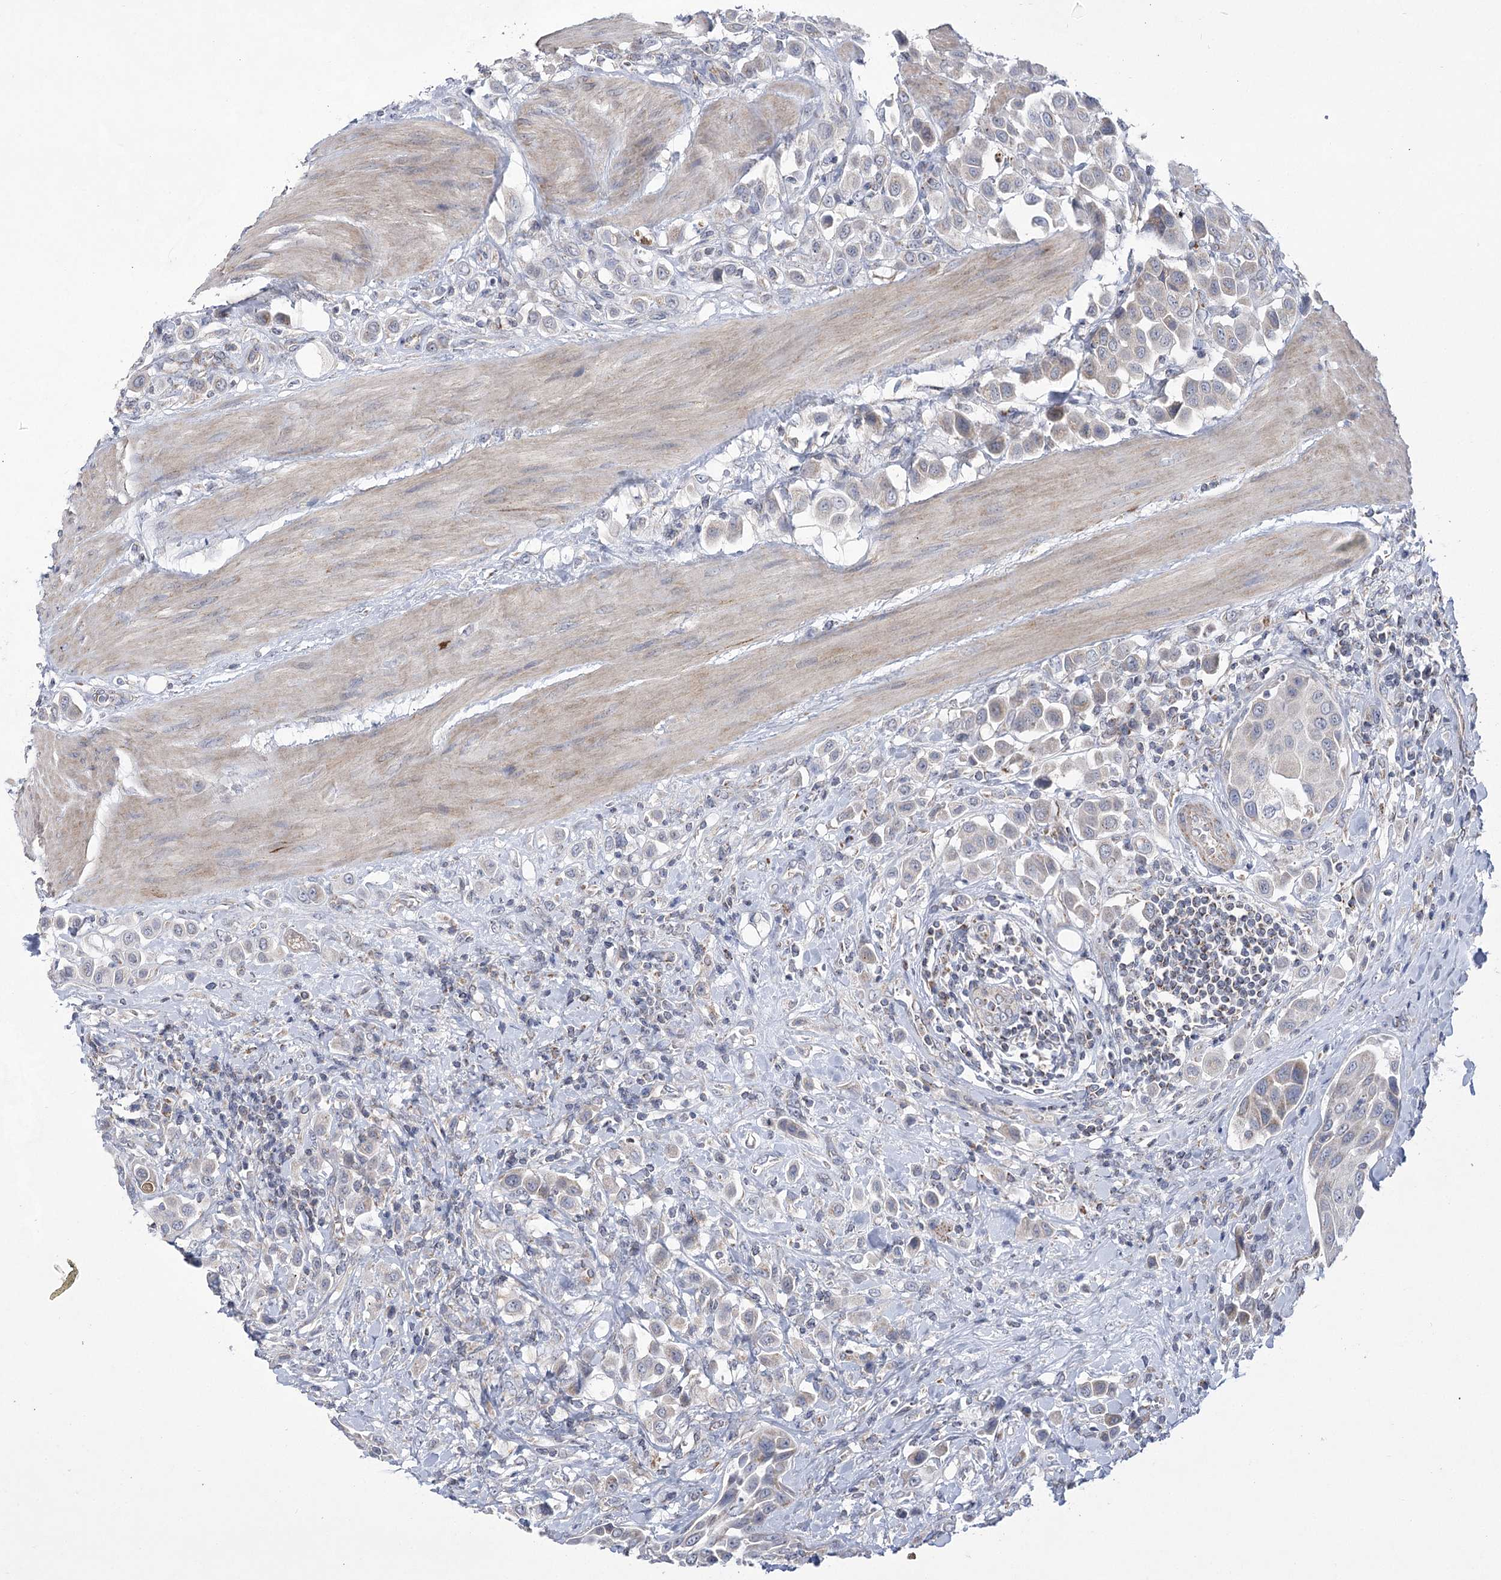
{"staining": {"intensity": "weak", "quantity": "<25%", "location": "cytoplasmic/membranous"}, "tissue": "urothelial cancer", "cell_type": "Tumor cells", "image_type": "cancer", "snomed": [{"axis": "morphology", "description": "Urothelial carcinoma, High grade"}, {"axis": "topography", "description": "Urinary bladder"}], "caption": "This is an IHC photomicrograph of human urothelial carcinoma (high-grade). There is no positivity in tumor cells.", "gene": "PDHB", "patient": {"sex": "male", "age": 50}}